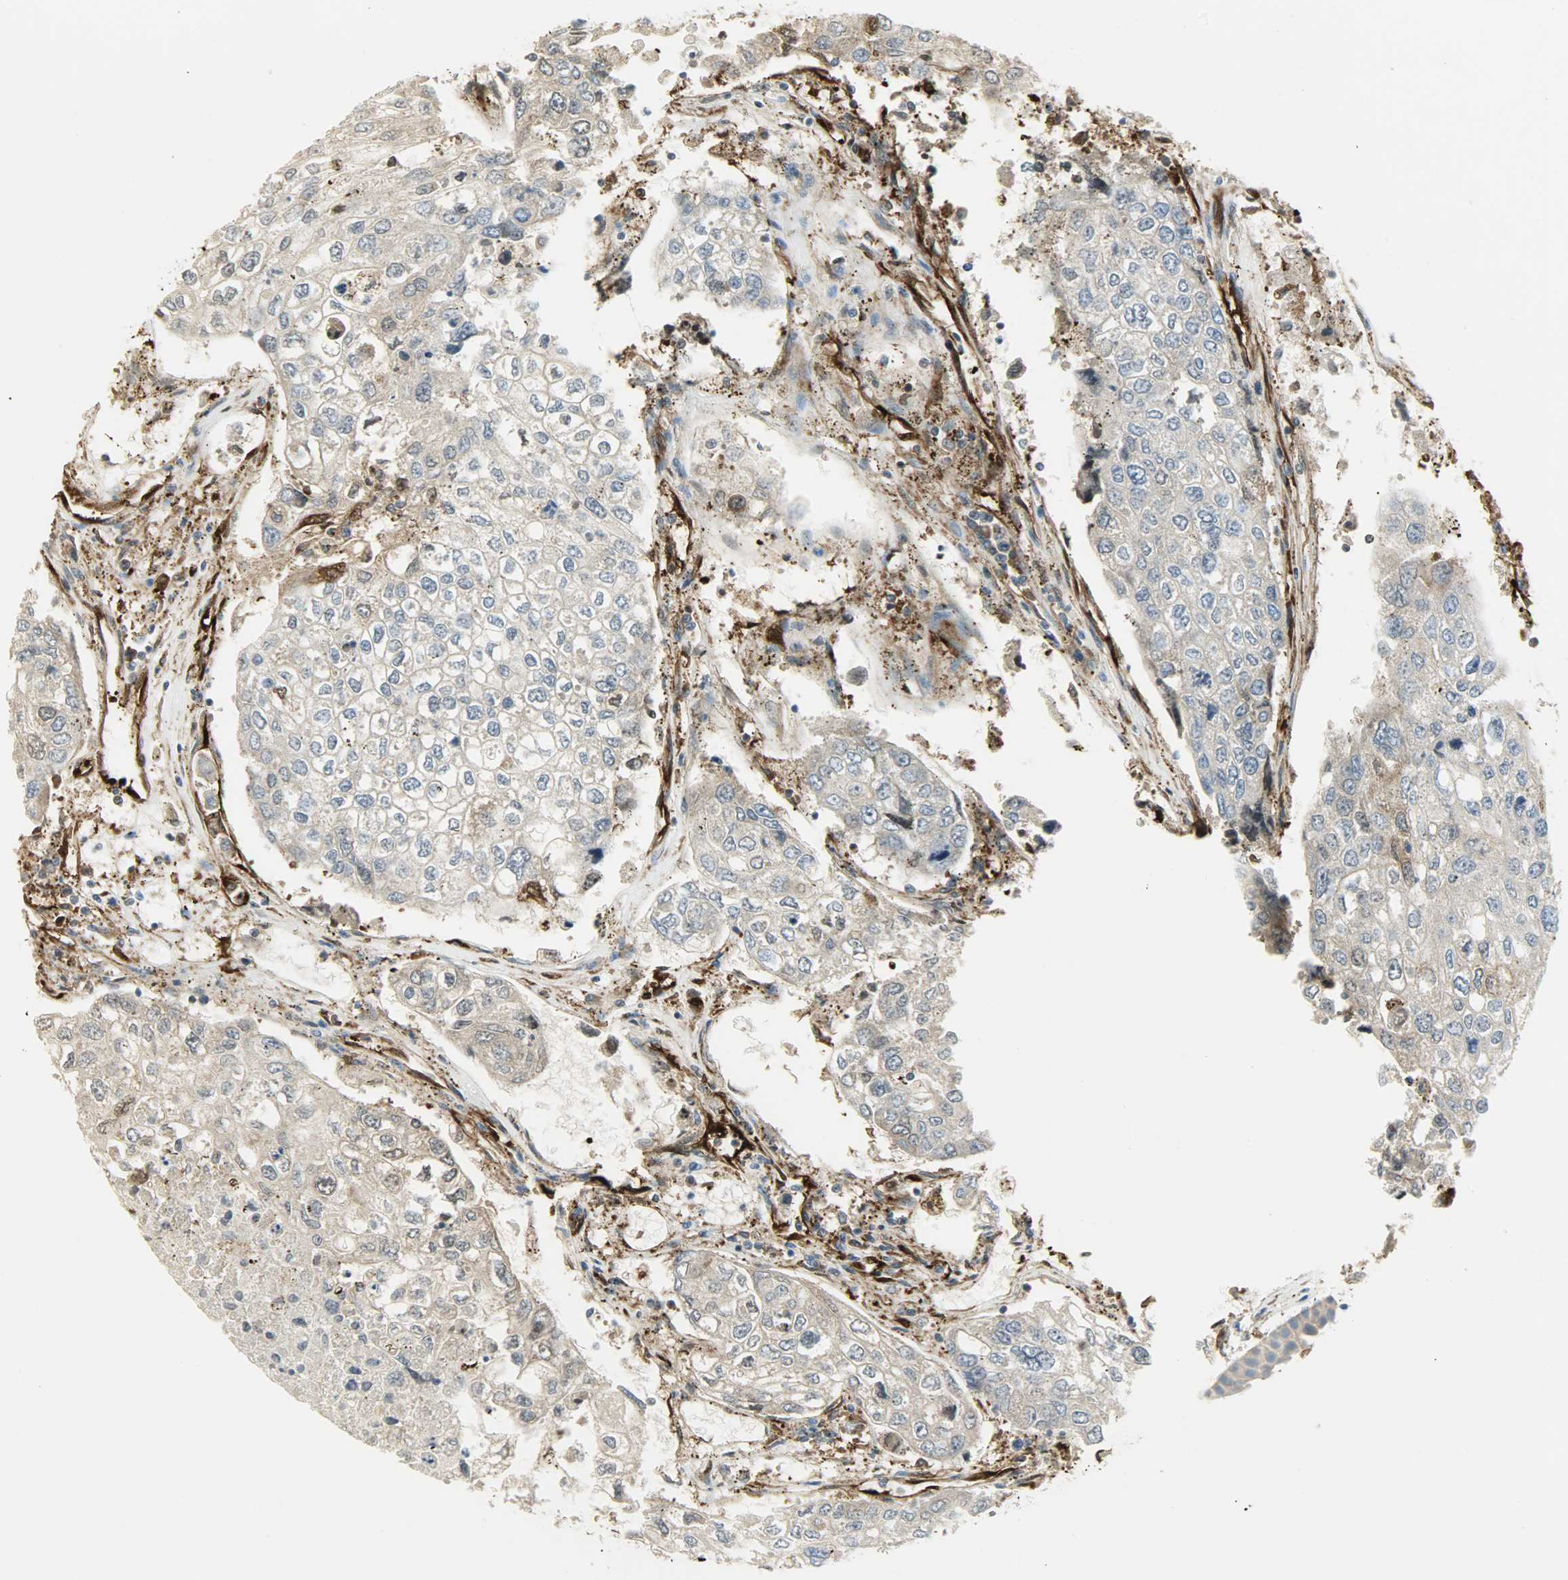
{"staining": {"intensity": "moderate", "quantity": "<25%", "location": "cytoplasmic/membranous"}, "tissue": "urothelial cancer", "cell_type": "Tumor cells", "image_type": "cancer", "snomed": [{"axis": "morphology", "description": "Urothelial carcinoma, High grade"}, {"axis": "topography", "description": "Lymph node"}, {"axis": "topography", "description": "Urinary bladder"}], "caption": "Urothelial carcinoma (high-grade) stained with a brown dye demonstrates moderate cytoplasmic/membranous positive positivity in approximately <25% of tumor cells.", "gene": "WARS1", "patient": {"sex": "male", "age": 51}}